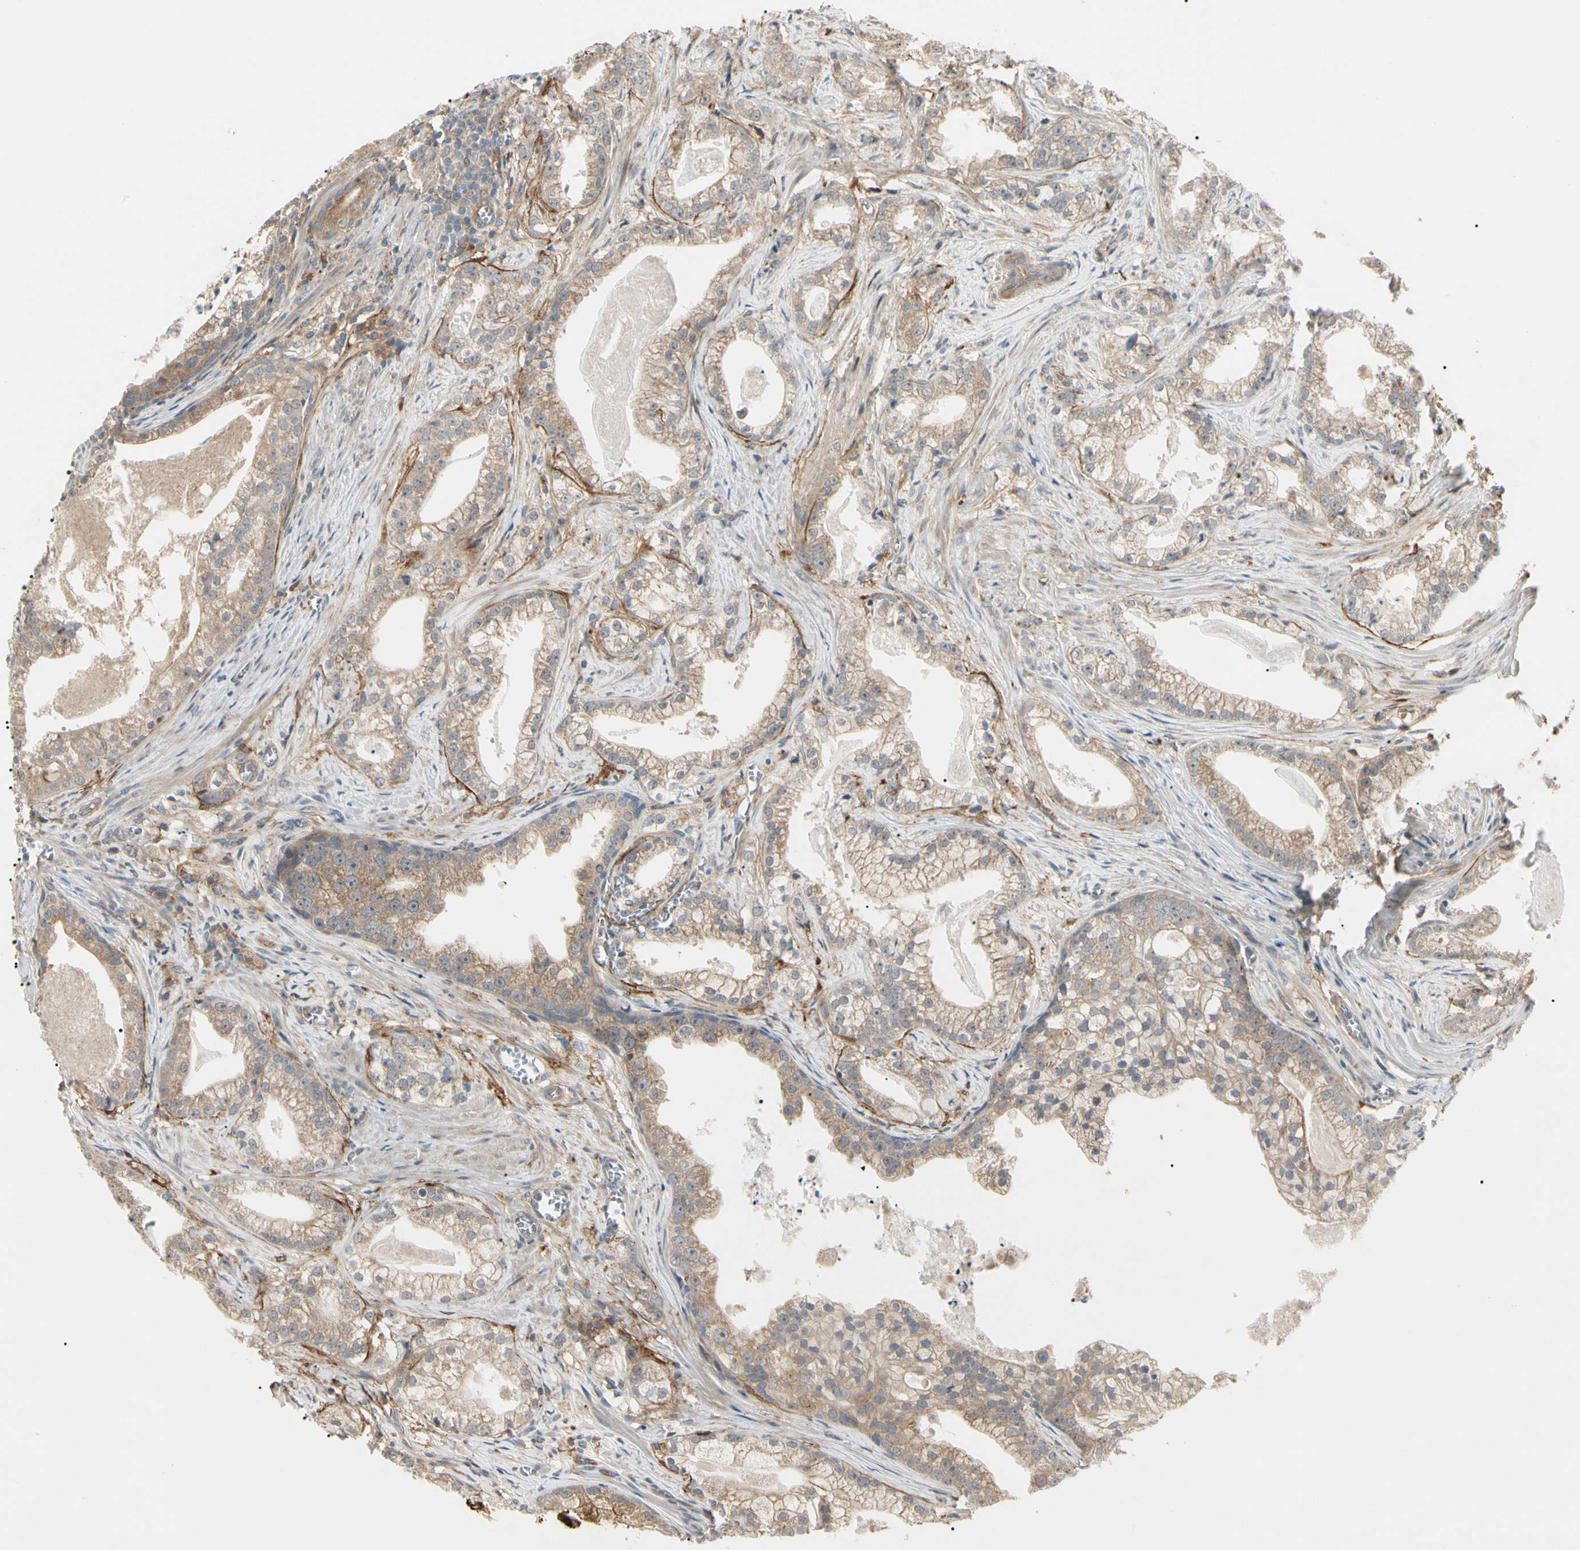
{"staining": {"intensity": "moderate", "quantity": ">75%", "location": "cytoplasmic/membranous"}, "tissue": "prostate cancer", "cell_type": "Tumor cells", "image_type": "cancer", "snomed": [{"axis": "morphology", "description": "Adenocarcinoma, Low grade"}, {"axis": "topography", "description": "Prostate"}], "caption": "Immunohistochemical staining of adenocarcinoma (low-grade) (prostate) reveals moderate cytoplasmic/membranous protein positivity in approximately >75% of tumor cells.", "gene": "F2R", "patient": {"sex": "male", "age": 59}}